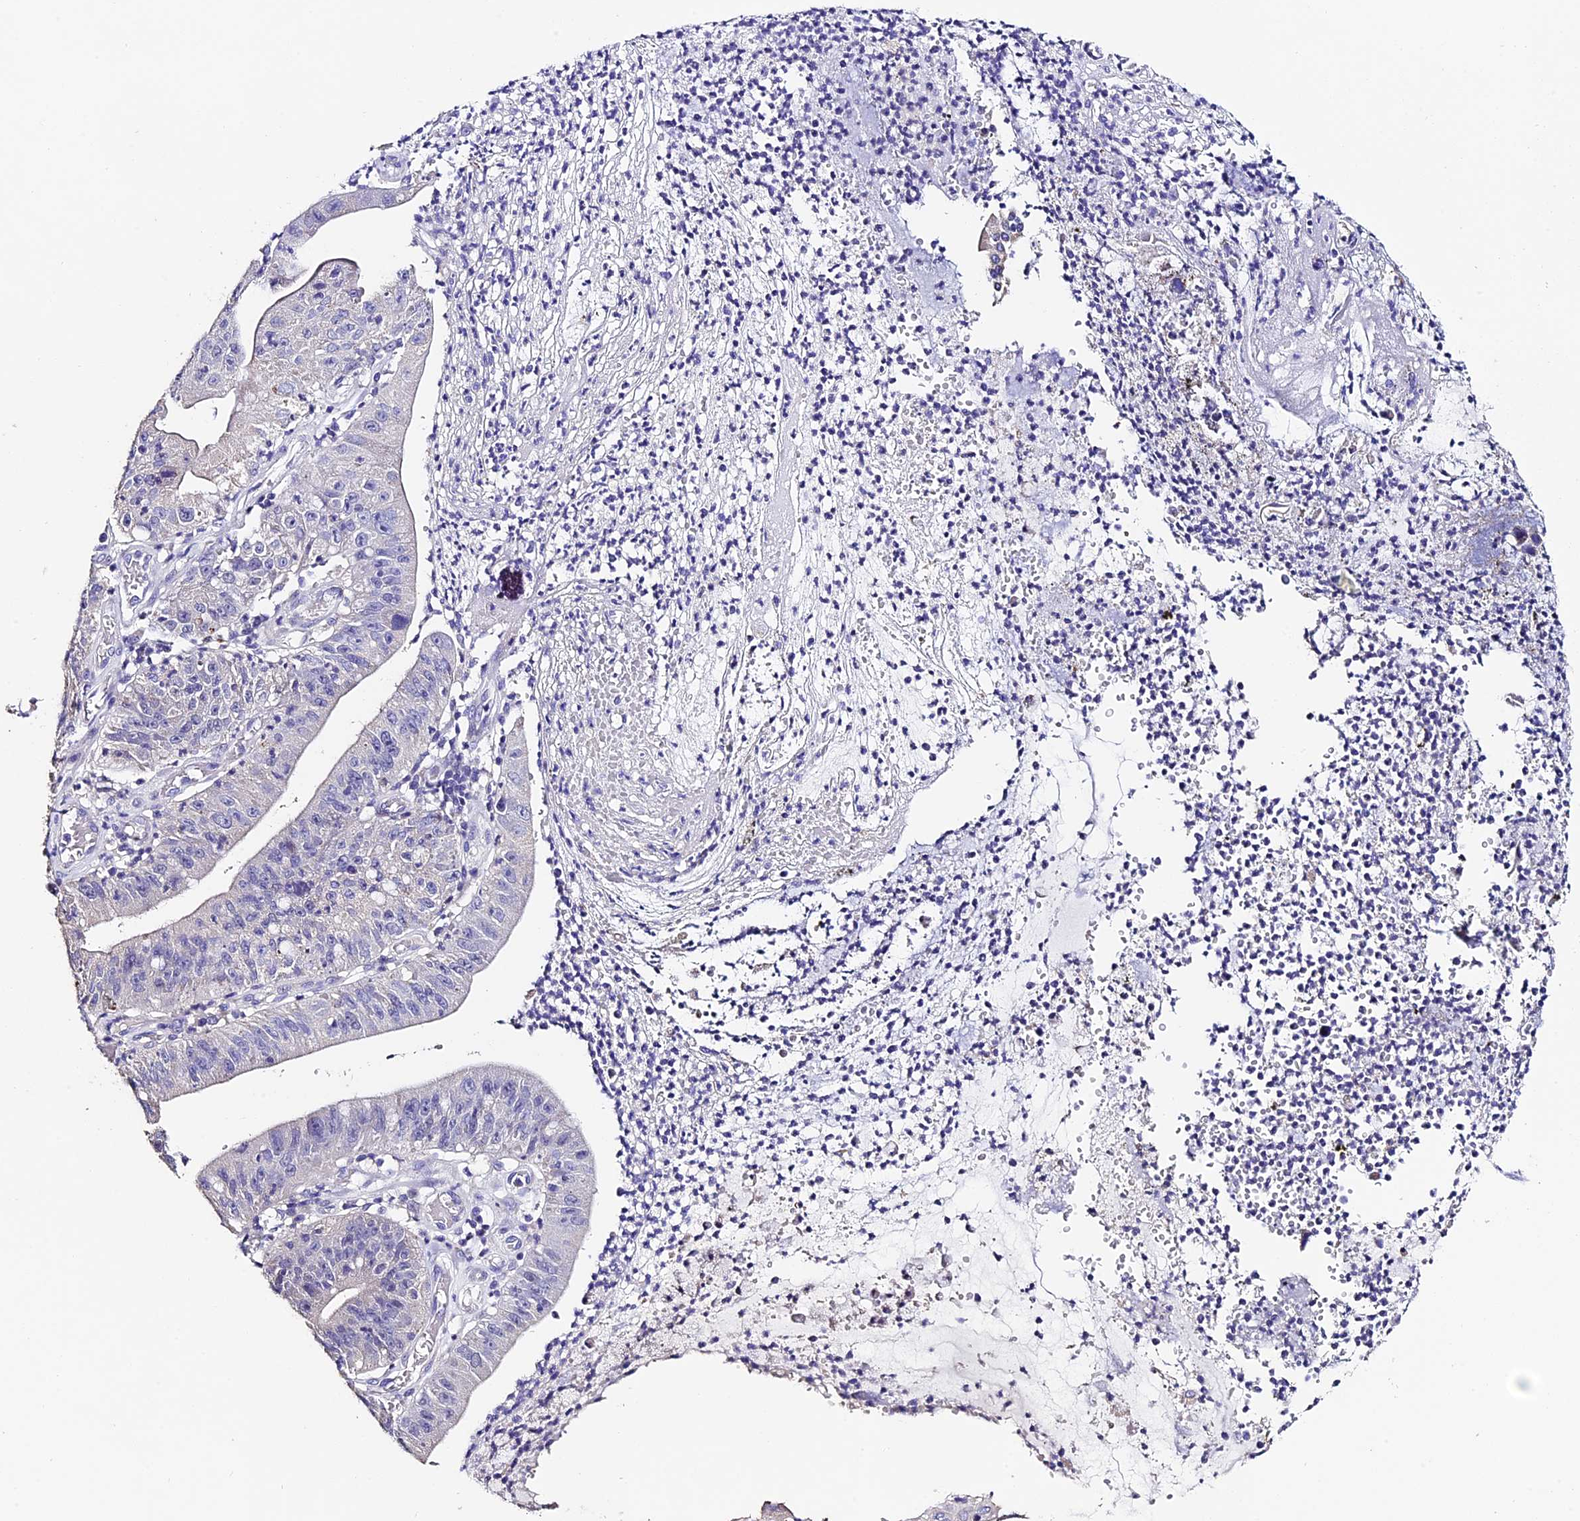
{"staining": {"intensity": "negative", "quantity": "none", "location": "none"}, "tissue": "stomach cancer", "cell_type": "Tumor cells", "image_type": "cancer", "snomed": [{"axis": "morphology", "description": "Adenocarcinoma, NOS"}, {"axis": "topography", "description": "Stomach"}], "caption": "Stomach cancer was stained to show a protein in brown. There is no significant expression in tumor cells.", "gene": "FBXW9", "patient": {"sex": "male", "age": 59}}